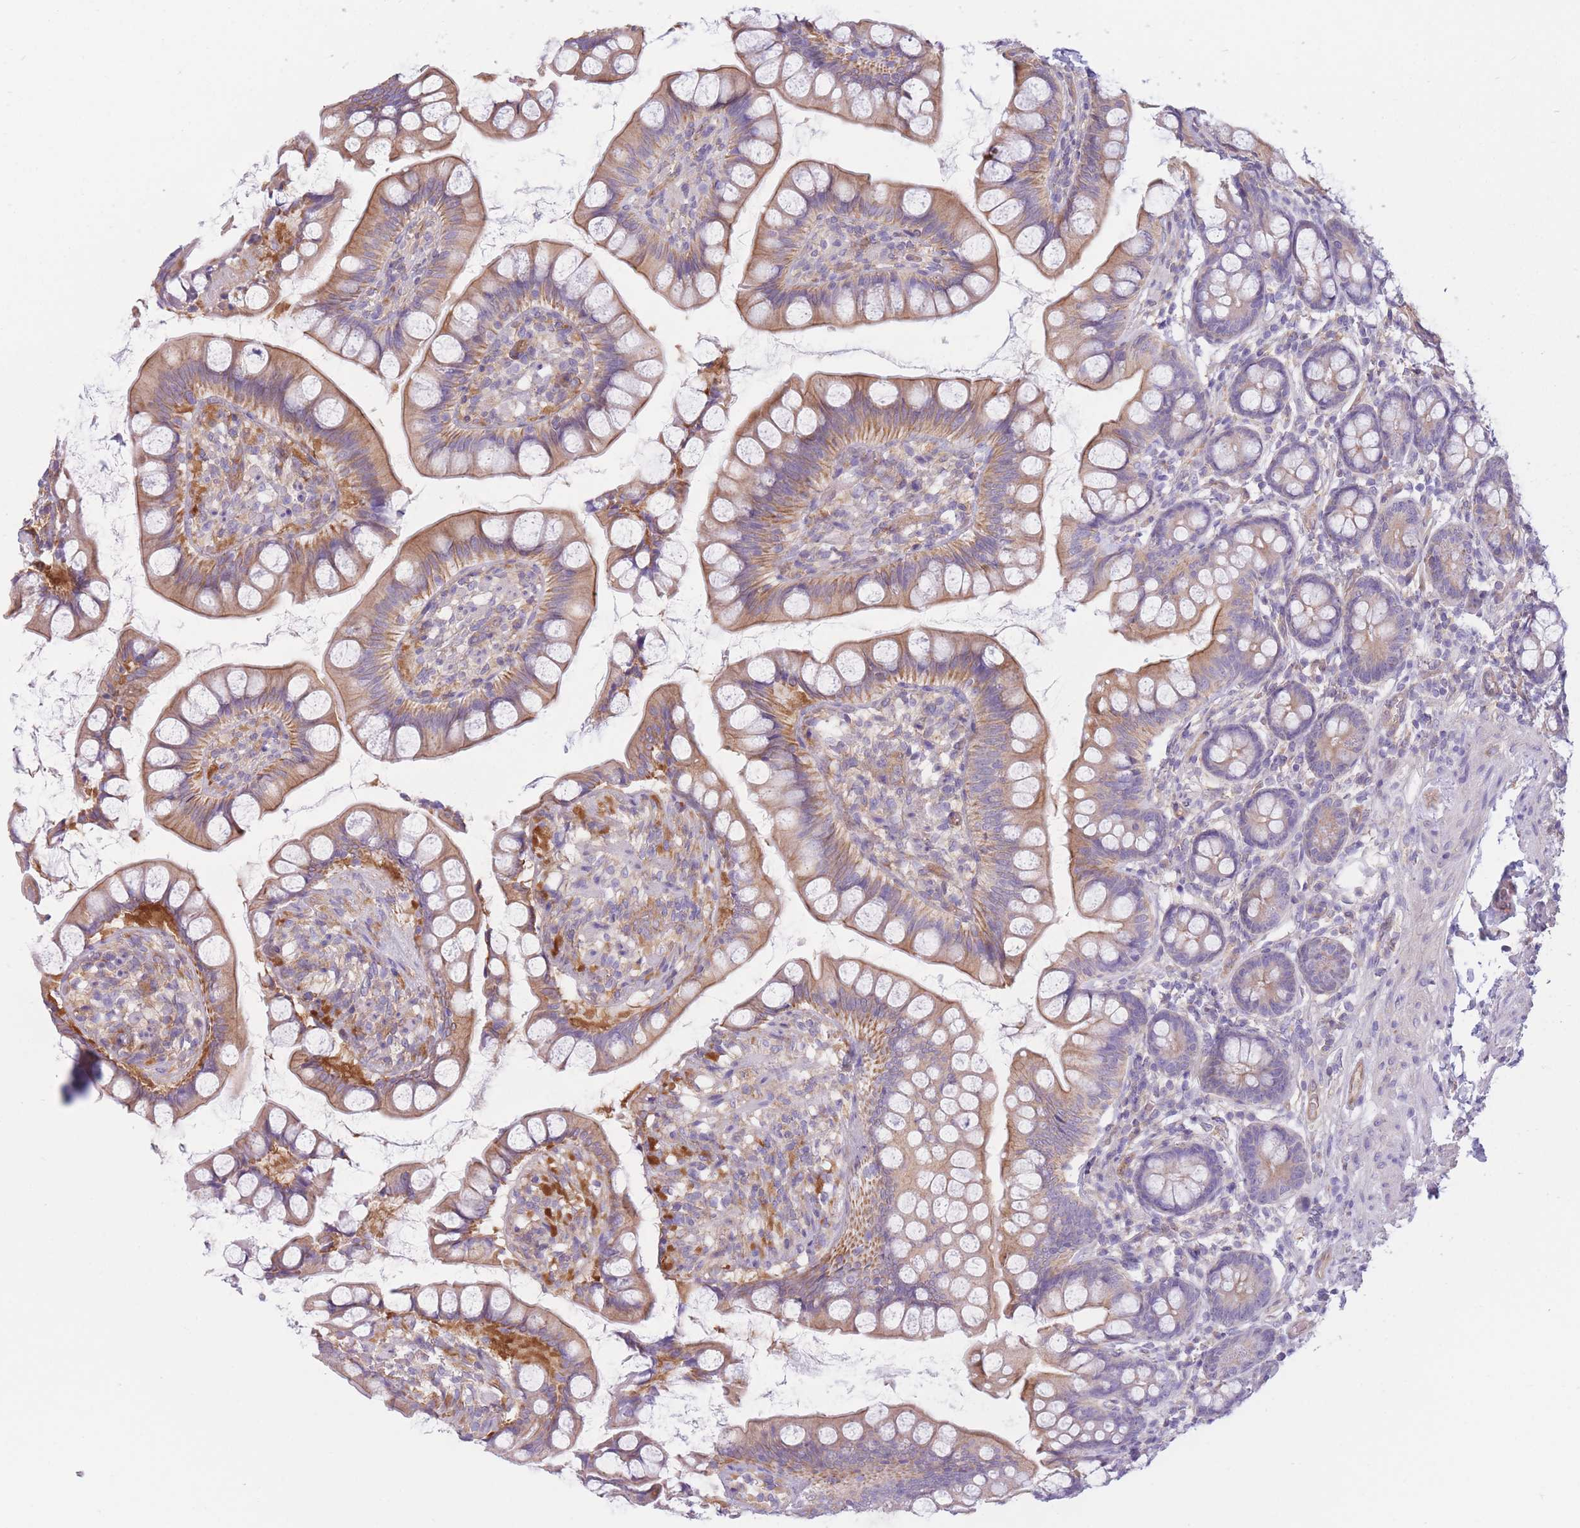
{"staining": {"intensity": "moderate", "quantity": ">75%", "location": "cytoplasmic/membranous"}, "tissue": "small intestine", "cell_type": "Glandular cells", "image_type": "normal", "snomed": [{"axis": "morphology", "description": "Normal tissue, NOS"}, {"axis": "topography", "description": "Small intestine"}], "caption": "Protein staining of unremarkable small intestine shows moderate cytoplasmic/membranous expression in approximately >75% of glandular cells.", "gene": "SERPINB3", "patient": {"sex": "male", "age": 70}}